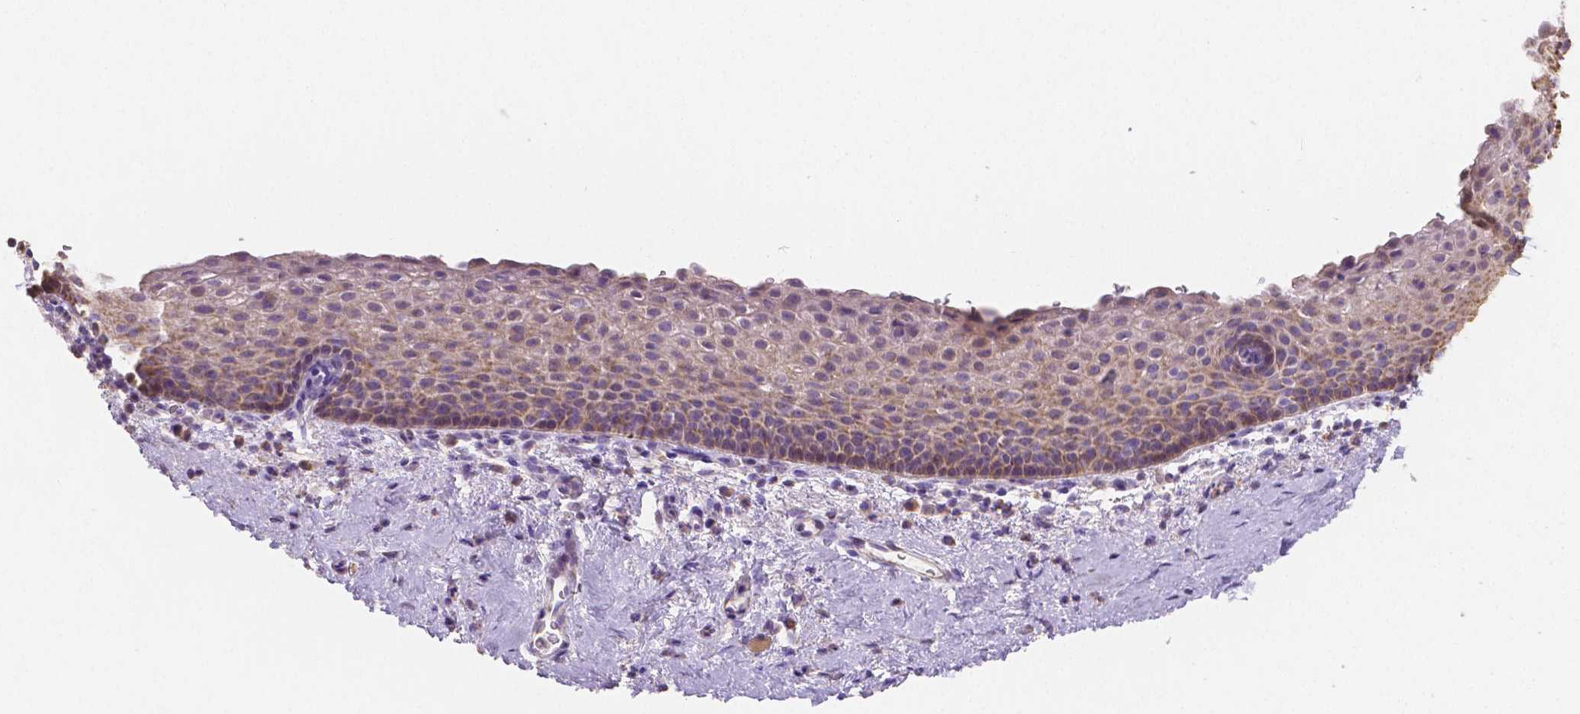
{"staining": {"intensity": "weak", "quantity": "25%-75%", "location": "cytoplasmic/membranous"}, "tissue": "vagina", "cell_type": "Squamous epithelial cells", "image_type": "normal", "snomed": [{"axis": "morphology", "description": "Normal tissue, NOS"}, {"axis": "topography", "description": "Vagina"}], "caption": "This is an image of immunohistochemistry (IHC) staining of benign vagina, which shows weak positivity in the cytoplasmic/membranous of squamous epithelial cells.", "gene": "TMEM130", "patient": {"sex": "female", "age": 61}}